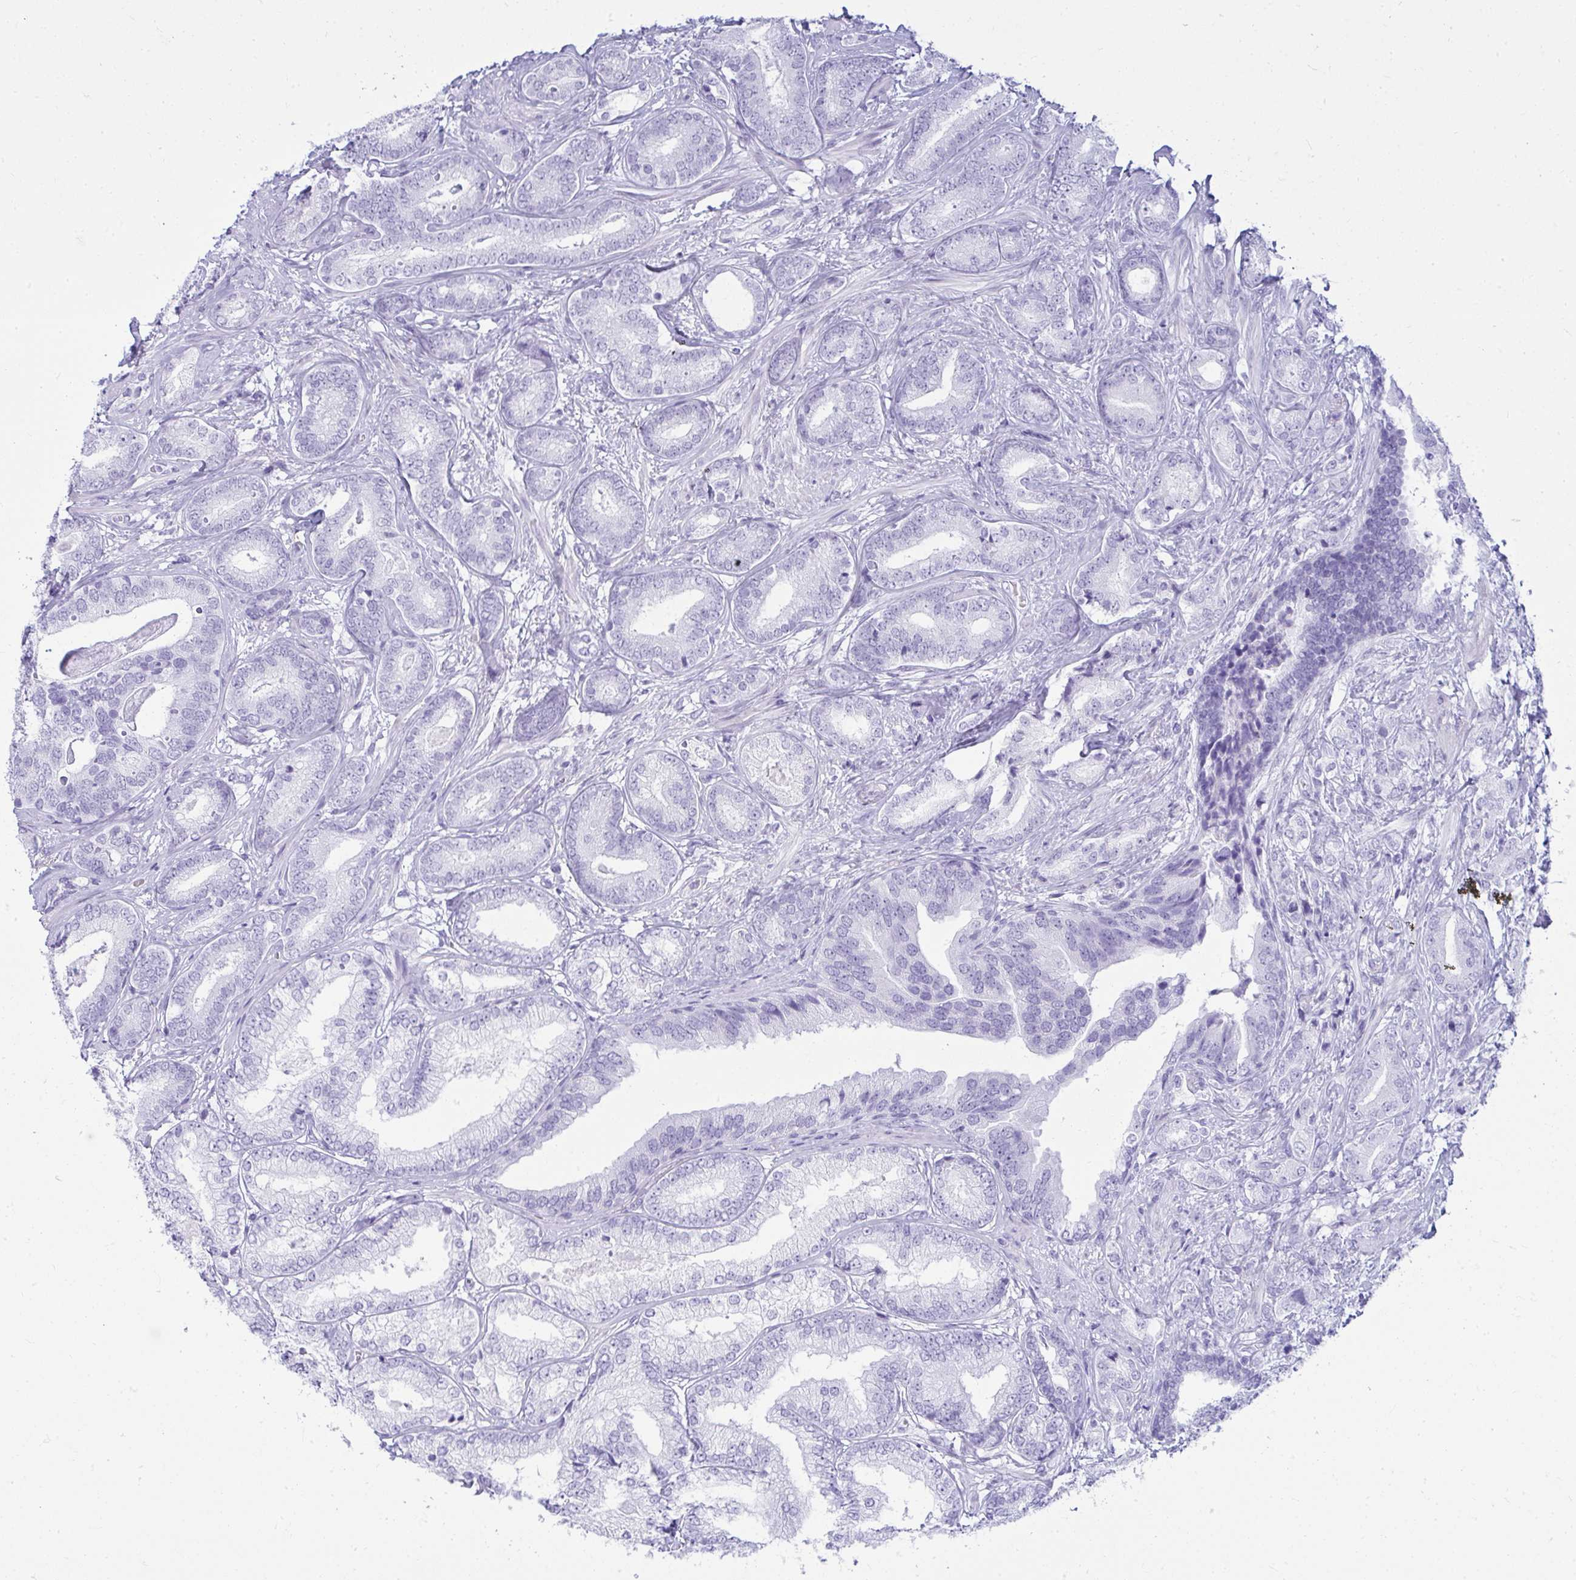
{"staining": {"intensity": "negative", "quantity": "none", "location": "none"}, "tissue": "prostate cancer", "cell_type": "Tumor cells", "image_type": "cancer", "snomed": [{"axis": "morphology", "description": "Adenocarcinoma, High grade"}, {"axis": "topography", "description": "Prostate"}], "caption": "Immunohistochemistry histopathology image of prostate cancer stained for a protein (brown), which shows no positivity in tumor cells.", "gene": "CLGN", "patient": {"sex": "male", "age": 62}}